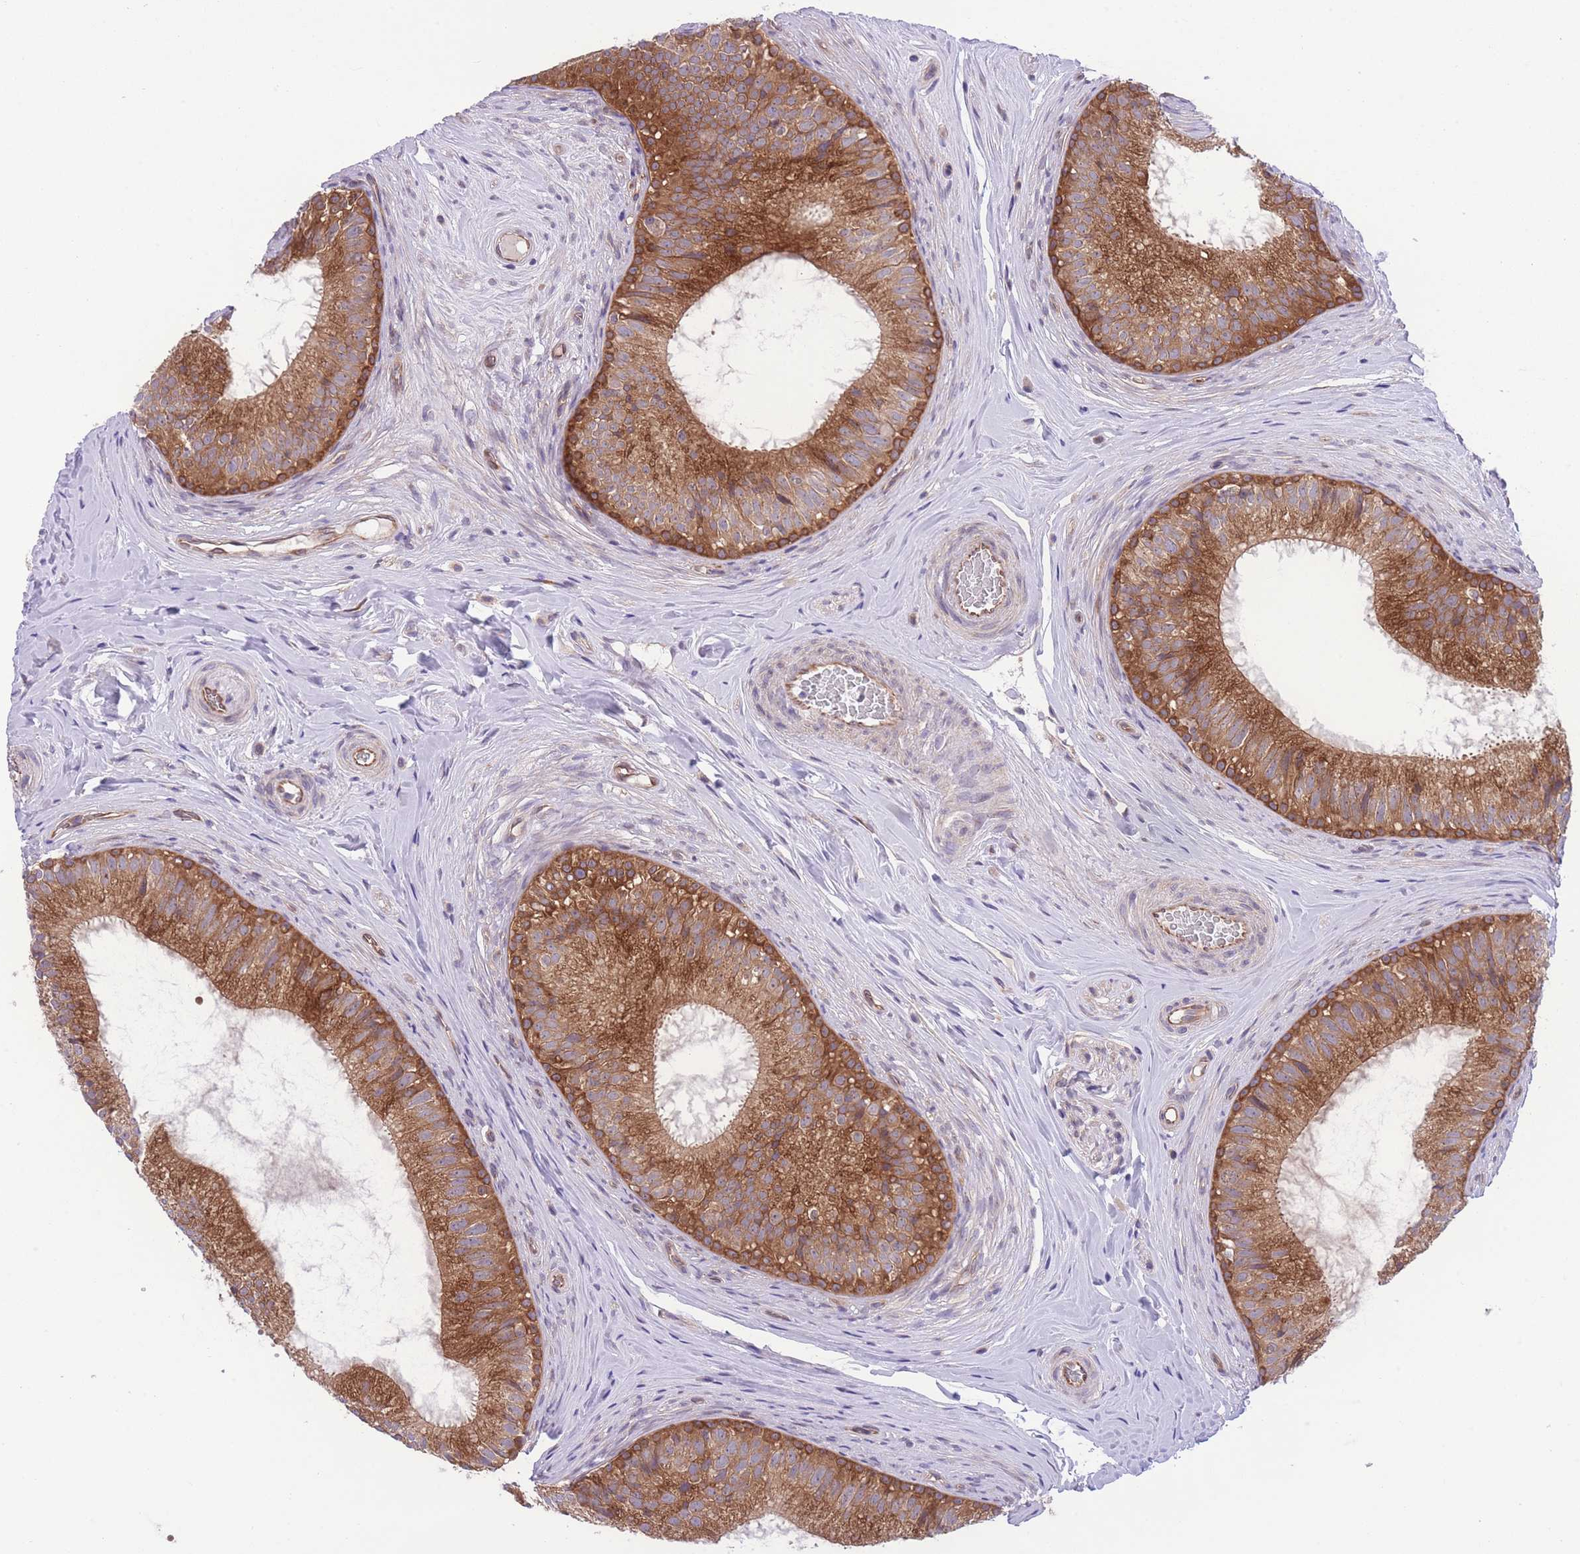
{"staining": {"intensity": "strong", "quantity": ">75%", "location": "cytoplasmic/membranous"}, "tissue": "epididymis", "cell_type": "Glandular cells", "image_type": "normal", "snomed": [{"axis": "morphology", "description": "Normal tissue, NOS"}, {"axis": "topography", "description": "Epididymis"}], "caption": "Protein positivity by immunohistochemistry (IHC) shows strong cytoplasmic/membranous positivity in approximately >75% of glandular cells in normal epididymis. Using DAB (brown) and hematoxylin (blue) stains, captured at high magnification using brightfield microscopy.", "gene": "WWOX", "patient": {"sex": "male", "age": 34}}